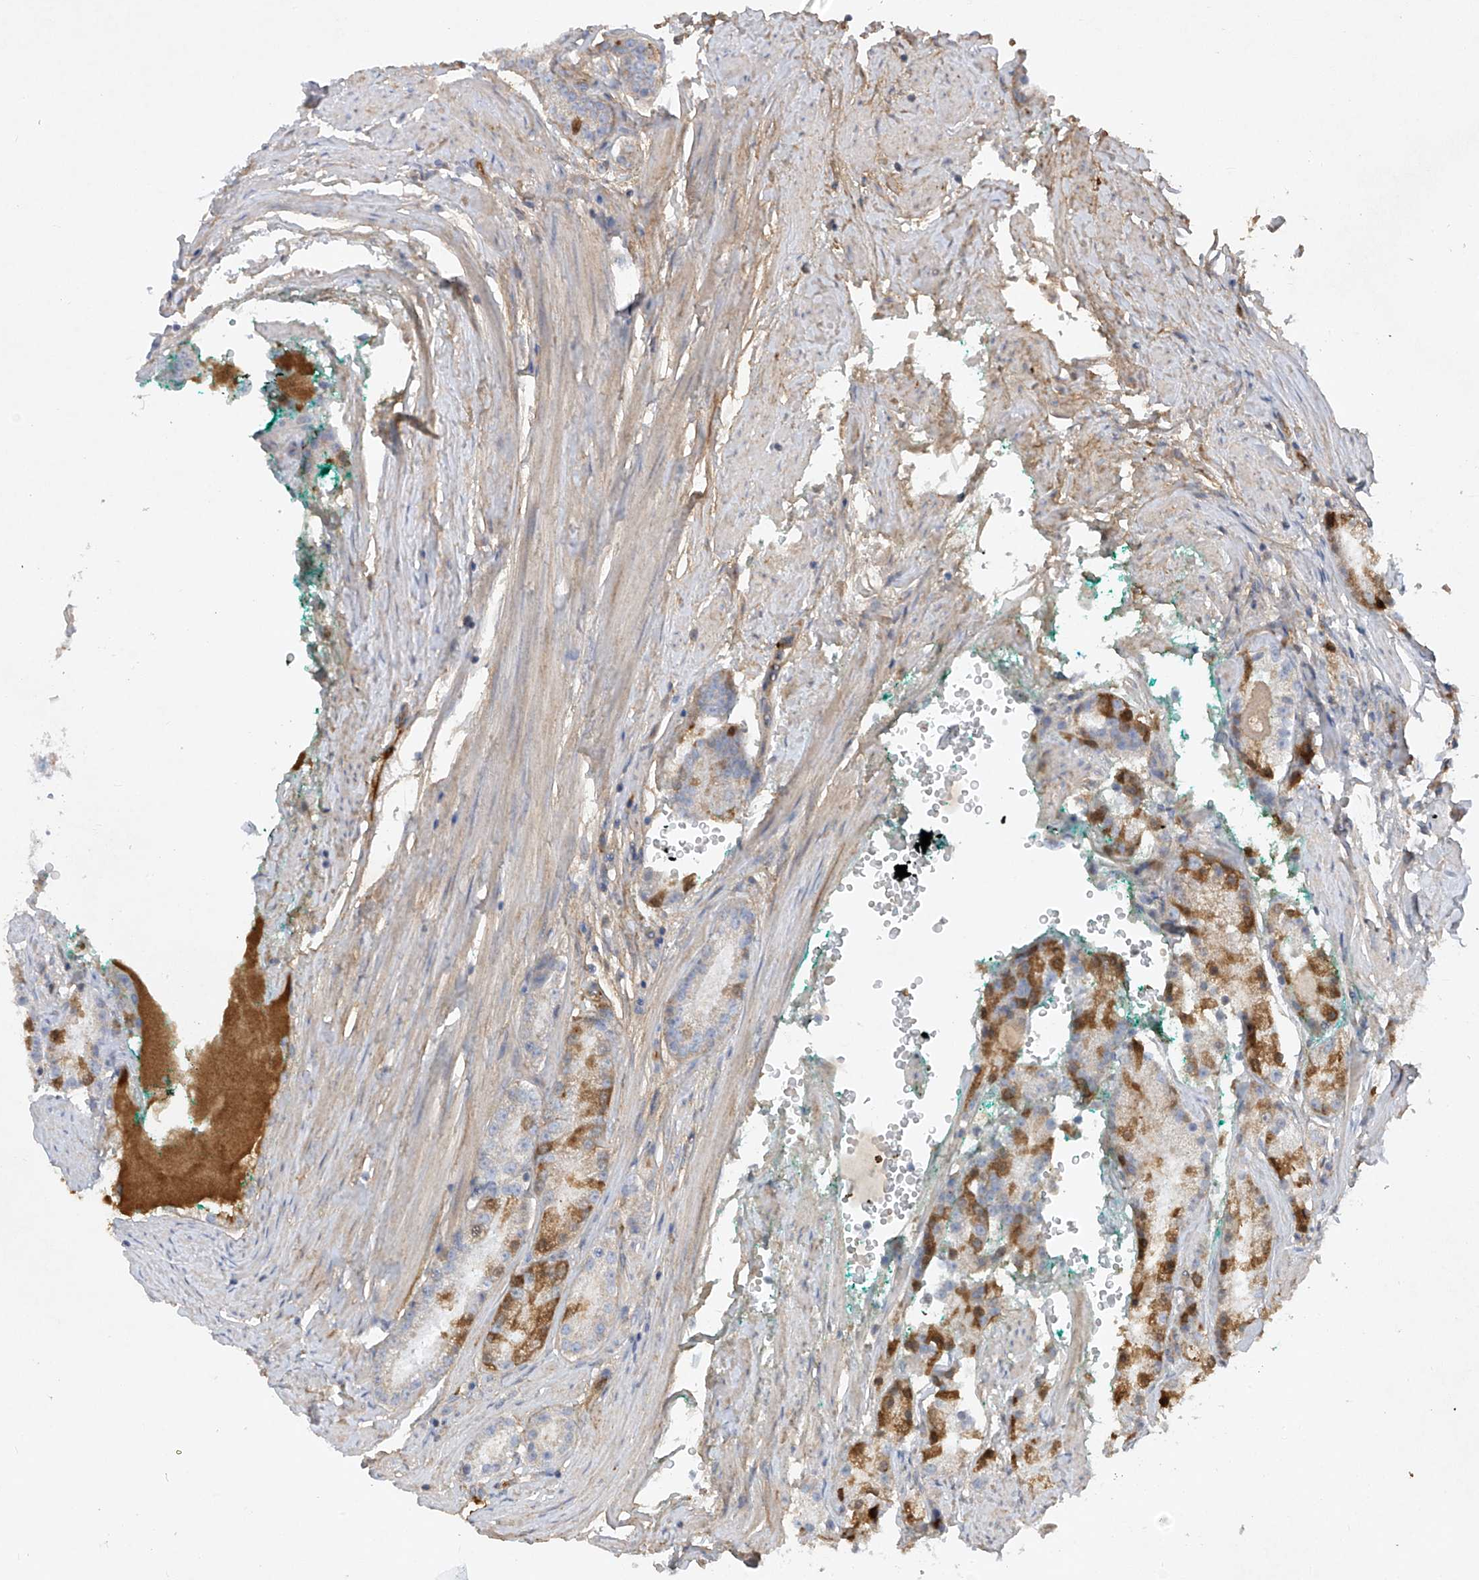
{"staining": {"intensity": "moderate", "quantity": "<25%", "location": "cytoplasmic/membranous"}, "tissue": "prostate cancer", "cell_type": "Tumor cells", "image_type": "cancer", "snomed": [{"axis": "morphology", "description": "Adenocarcinoma, Low grade"}, {"axis": "topography", "description": "Prostate"}], "caption": "A brown stain shows moderate cytoplasmic/membranous expression of a protein in prostate cancer (low-grade adenocarcinoma) tumor cells. (DAB = brown stain, brightfield microscopy at high magnification).", "gene": "HAS3", "patient": {"sex": "male", "age": 63}}